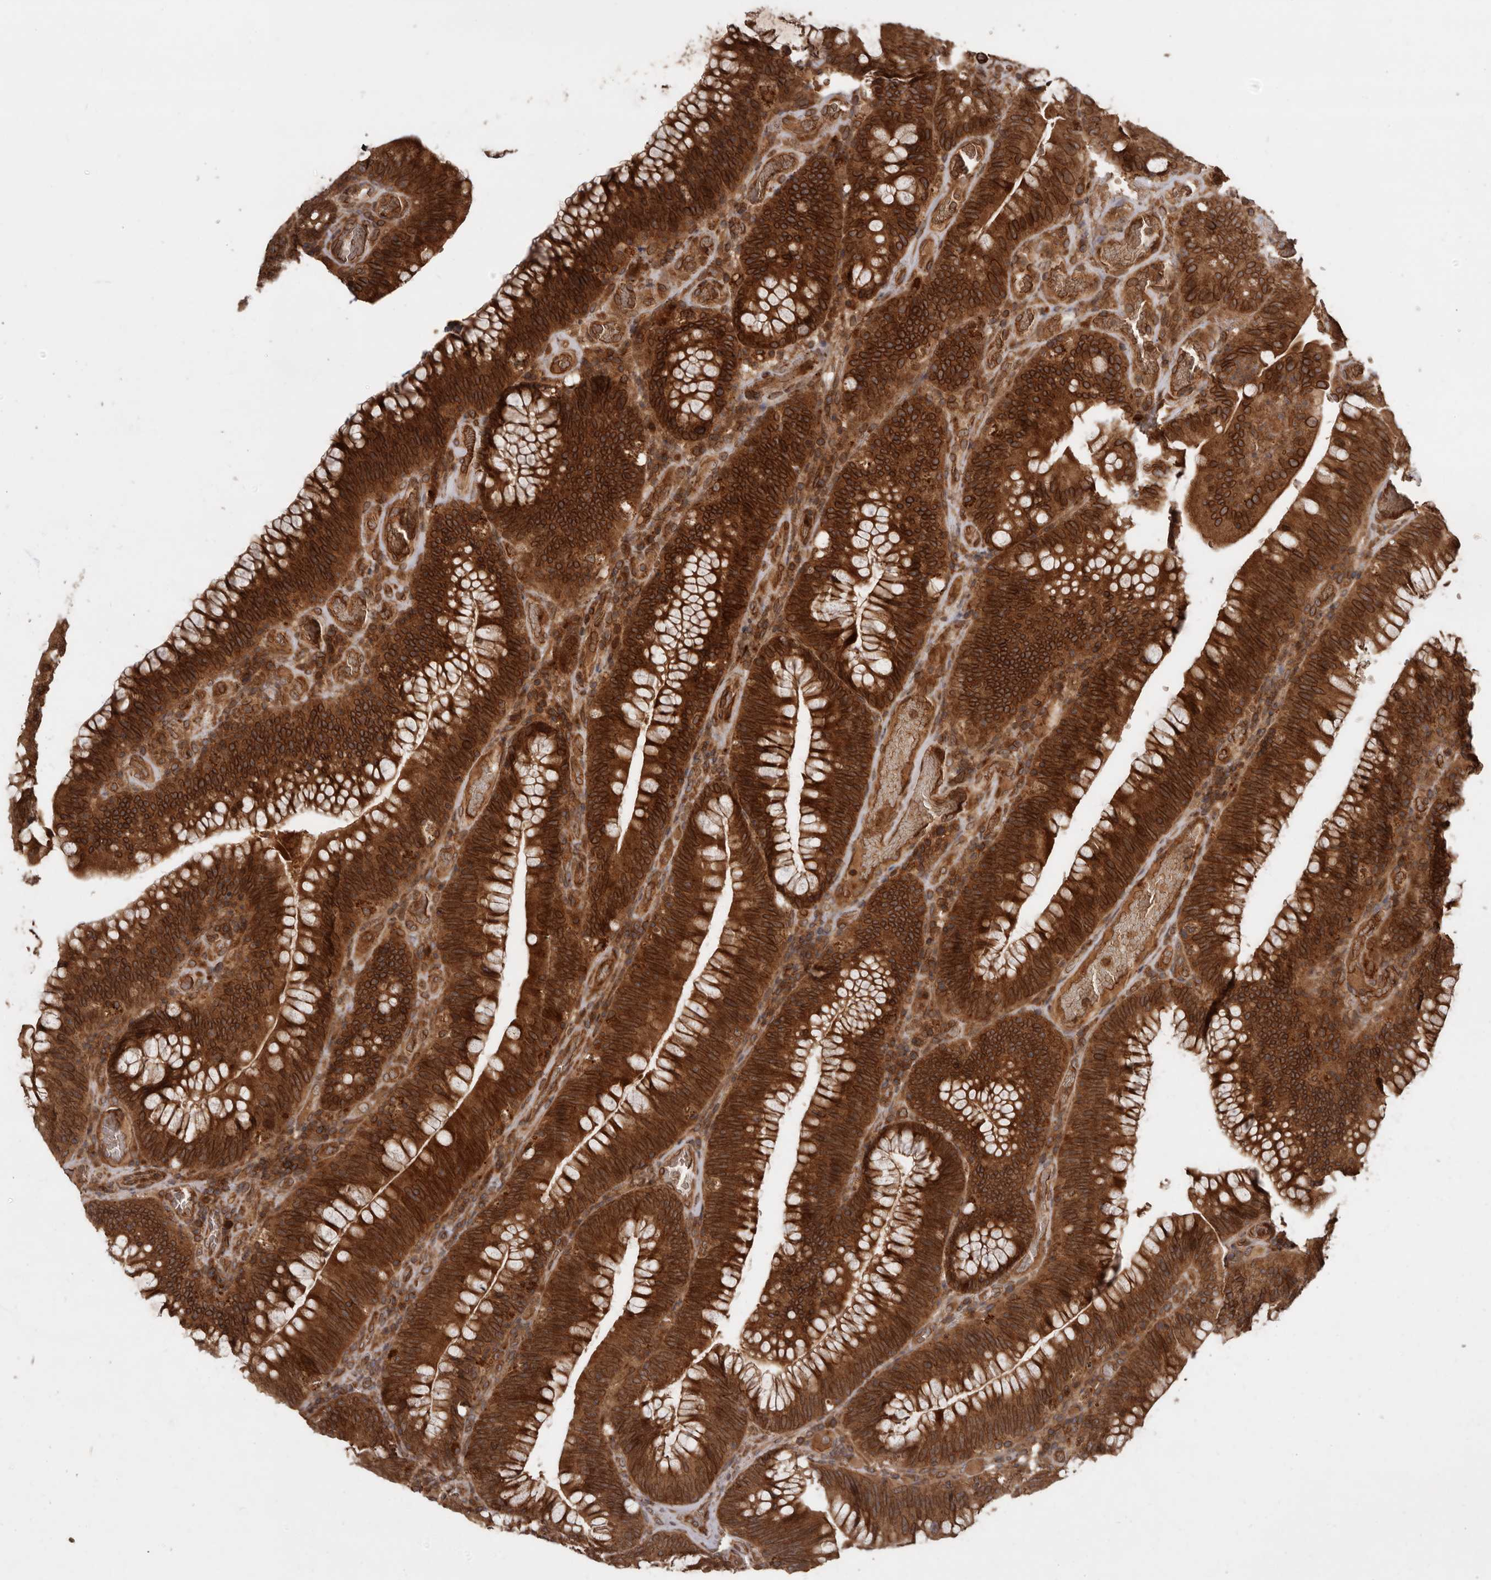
{"staining": {"intensity": "strong", "quantity": ">75%", "location": "cytoplasmic/membranous,nuclear"}, "tissue": "colorectal cancer", "cell_type": "Tumor cells", "image_type": "cancer", "snomed": [{"axis": "morphology", "description": "Normal tissue, NOS"}, {"axis": "topography", "description": "Colon"}], "caption": "Immunohistochemistry staining of colorectal cancer, which reveals high levels of strong cytoplasmic/membranous and nuclear expression in about >75% of tumor cells indicating strong cytoplasmic/membranous and nuclear protein staining. The staining was performed using DAB (3,3'-diaminobenzidine) (brown) for protein detection and nuclei were counterstained in hematoxylin (blue).", "gene": "STK36", "patient": {"sex": "female", "age": 82}}